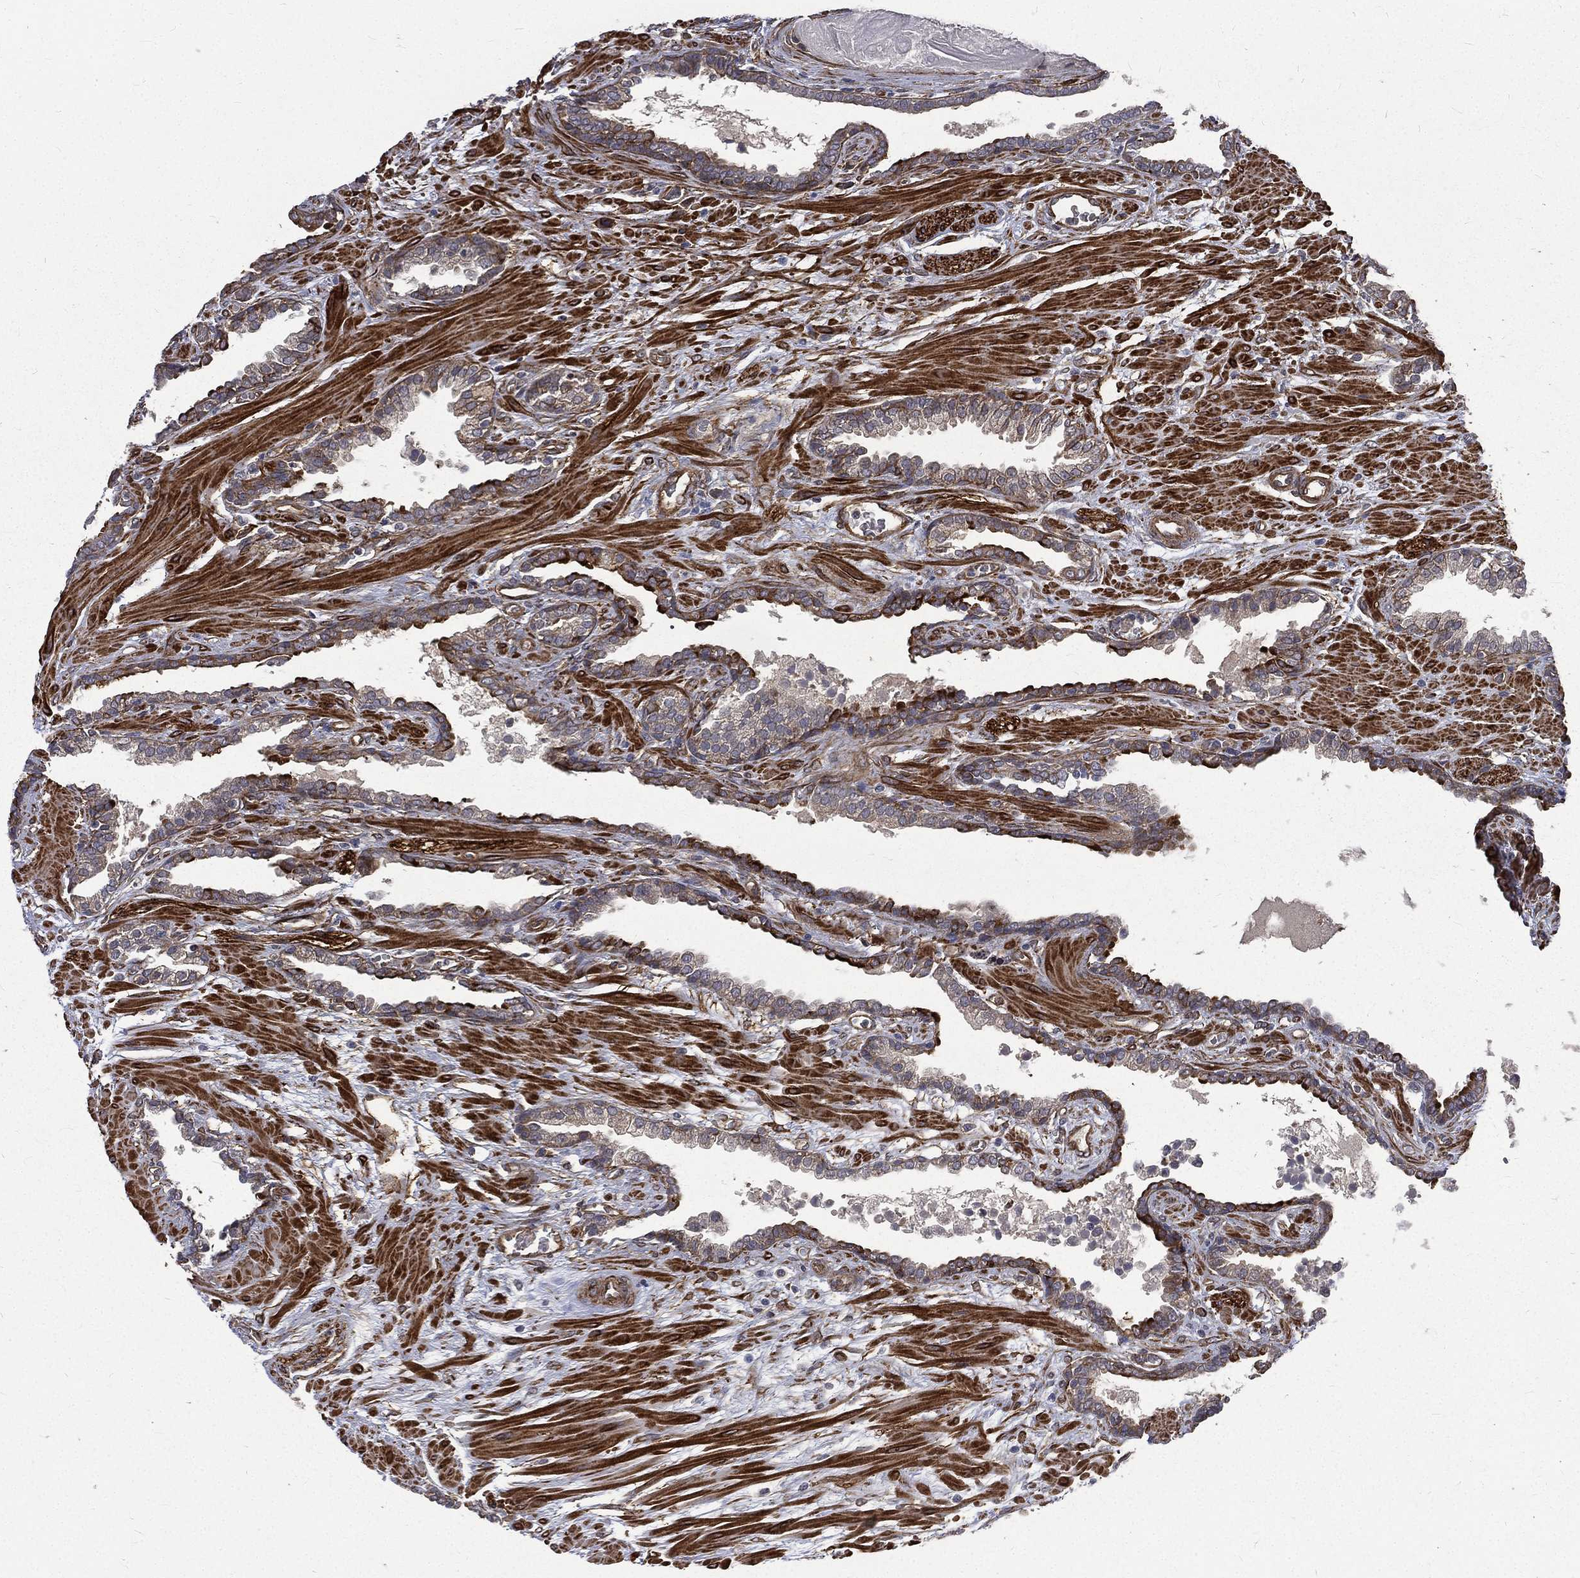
{"staining": {"intensity": "weak", "quantity": "<25%", "location": "cytoplasmic/membranous"}, "tissue": "prostate cancer", "cell_type": "Tumor cells", "image_type": "cancer", "snomed": [{"axis": "morphology", "description": "Adenocarcinoma, Low grade"}, {"axis": "topography", "description": "Prostate"}], "caption": "Human prostate cancer (adenocarcinoma (low-grade)) stained for a protein using immunohistochemistry exhibits no expression in tumor cells.", "gene": "PPFIBP1", "patient": {"sex": "male", "age": 69}}